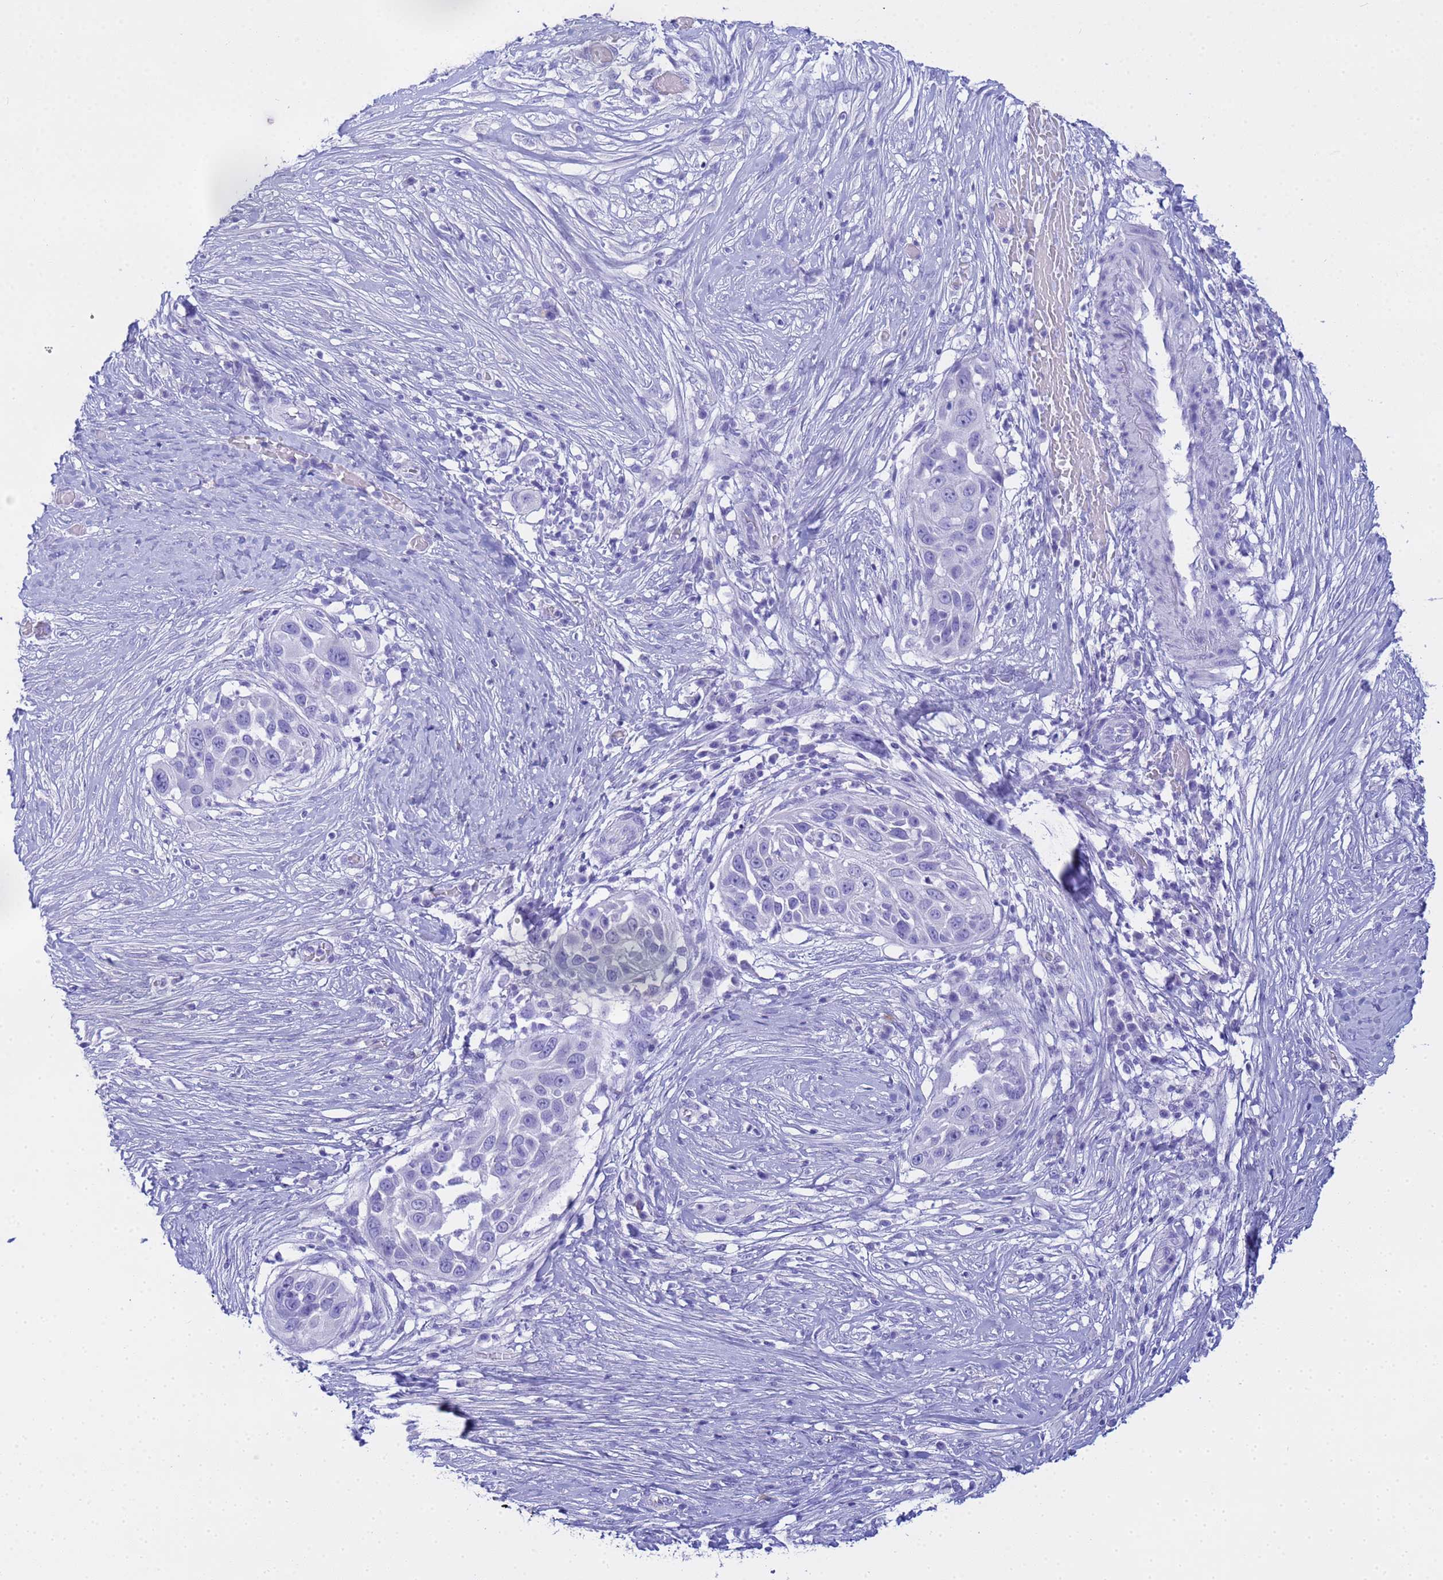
{"staining": {"intensity": "negative", "quantity": "none", "location": "none"}, "tissue": "skin cancer", "cell_type": "Tumor cells", "image_type": "cancer", "snomed": [{"axis": "morphology", "description": "Squamous cell carcinoma, NOS"}, {"axis": "topography", "description": "Skin"}], "caption": "DAB (3,3'-diaminobenzidine) immunohistochemical staining of skin cancer shows no significant expression in tumor cells.", "gene": "AQP12A", "patient": {"sex": "female", "age": 44}}